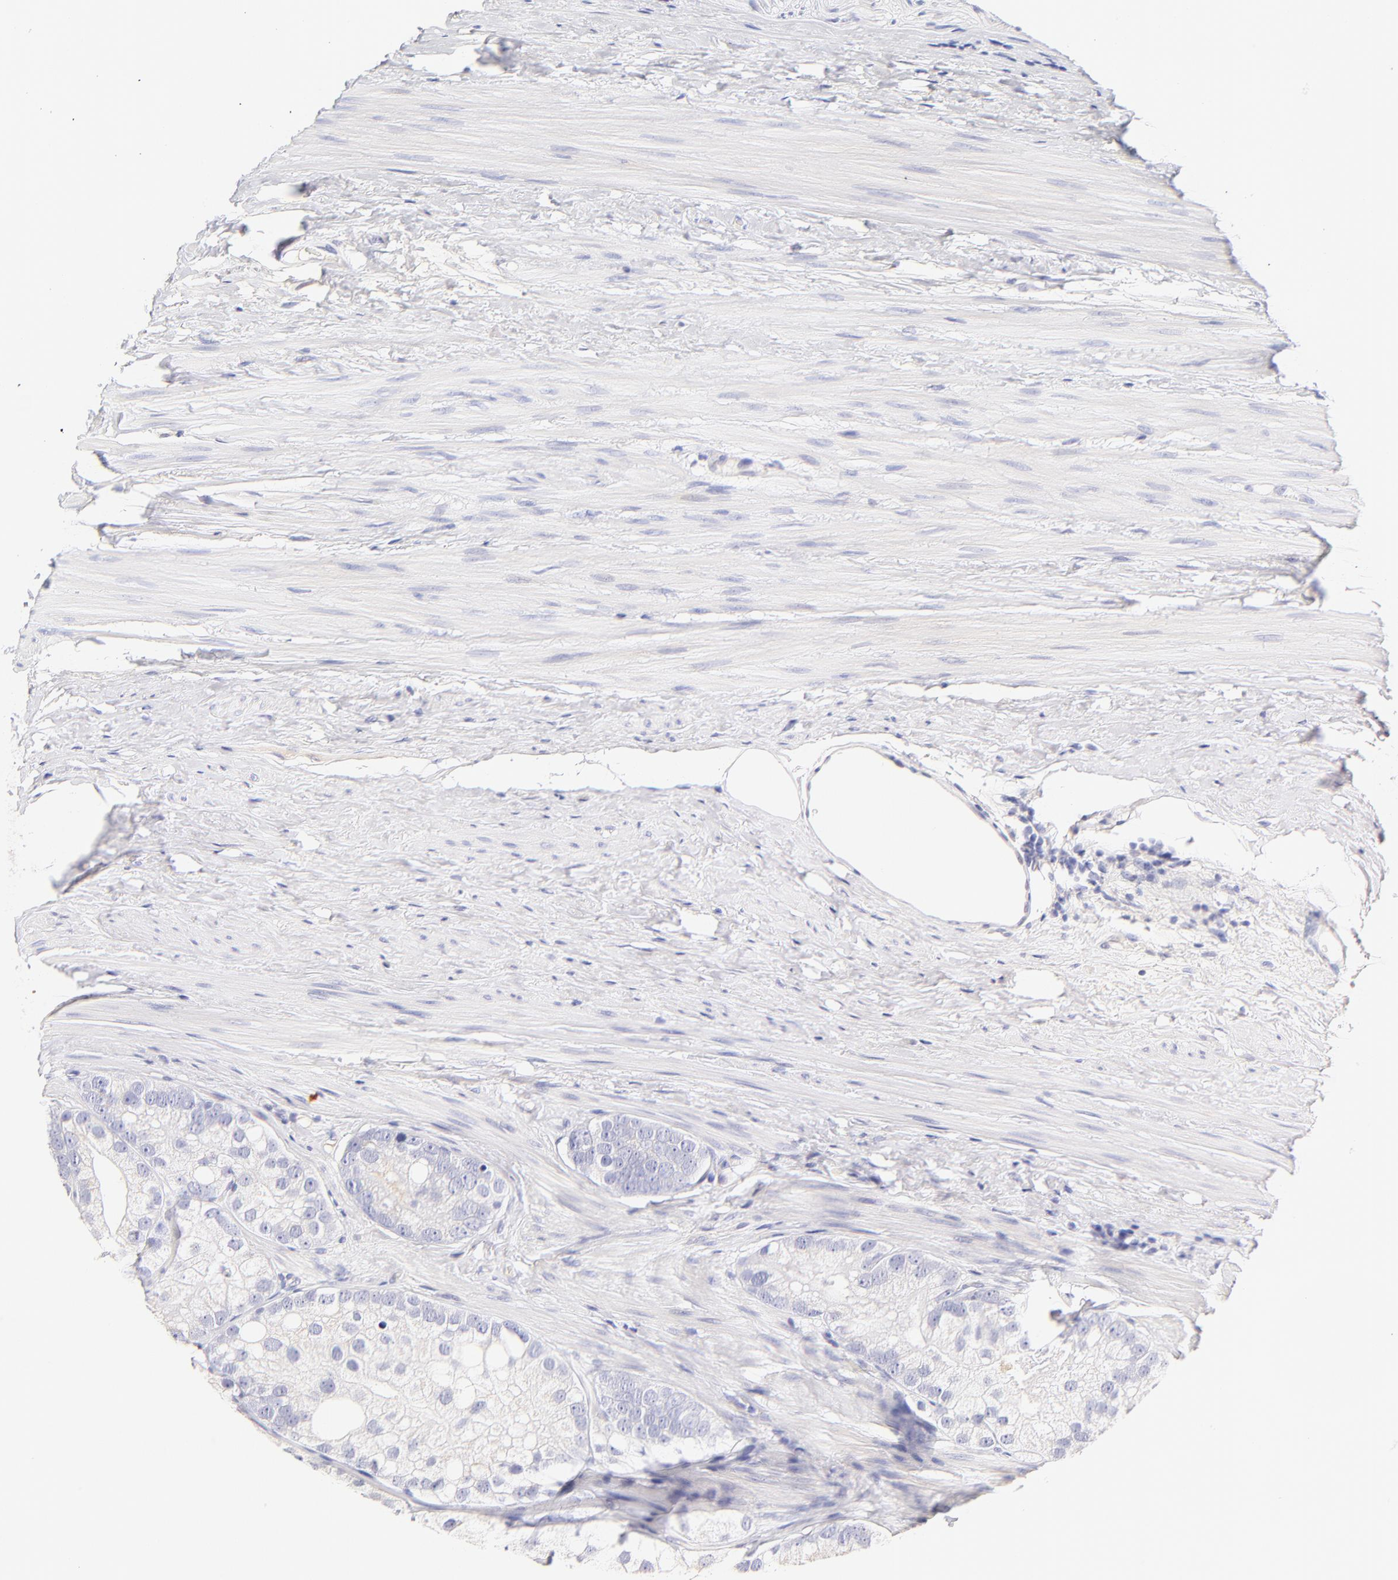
{"staining": {"intensity": "negative", "quantity": "none", "location": "none"}, "tissue": "prostate cancer", "cell_type": "Tumor cells", "image_type": "cancer", "snomed": [{"axis": "morphology", "description": "Adenocarcinoma, Low grade"}, {"axis": "topography", "description": "Prostate"}], "caption": "Micrograph shows no protein staining in tumor cells of adenocarcinoma (low-grade) (prostate) tissue.", "gene": "ASB9", "patient": {"sex": "male", "age": 69}}